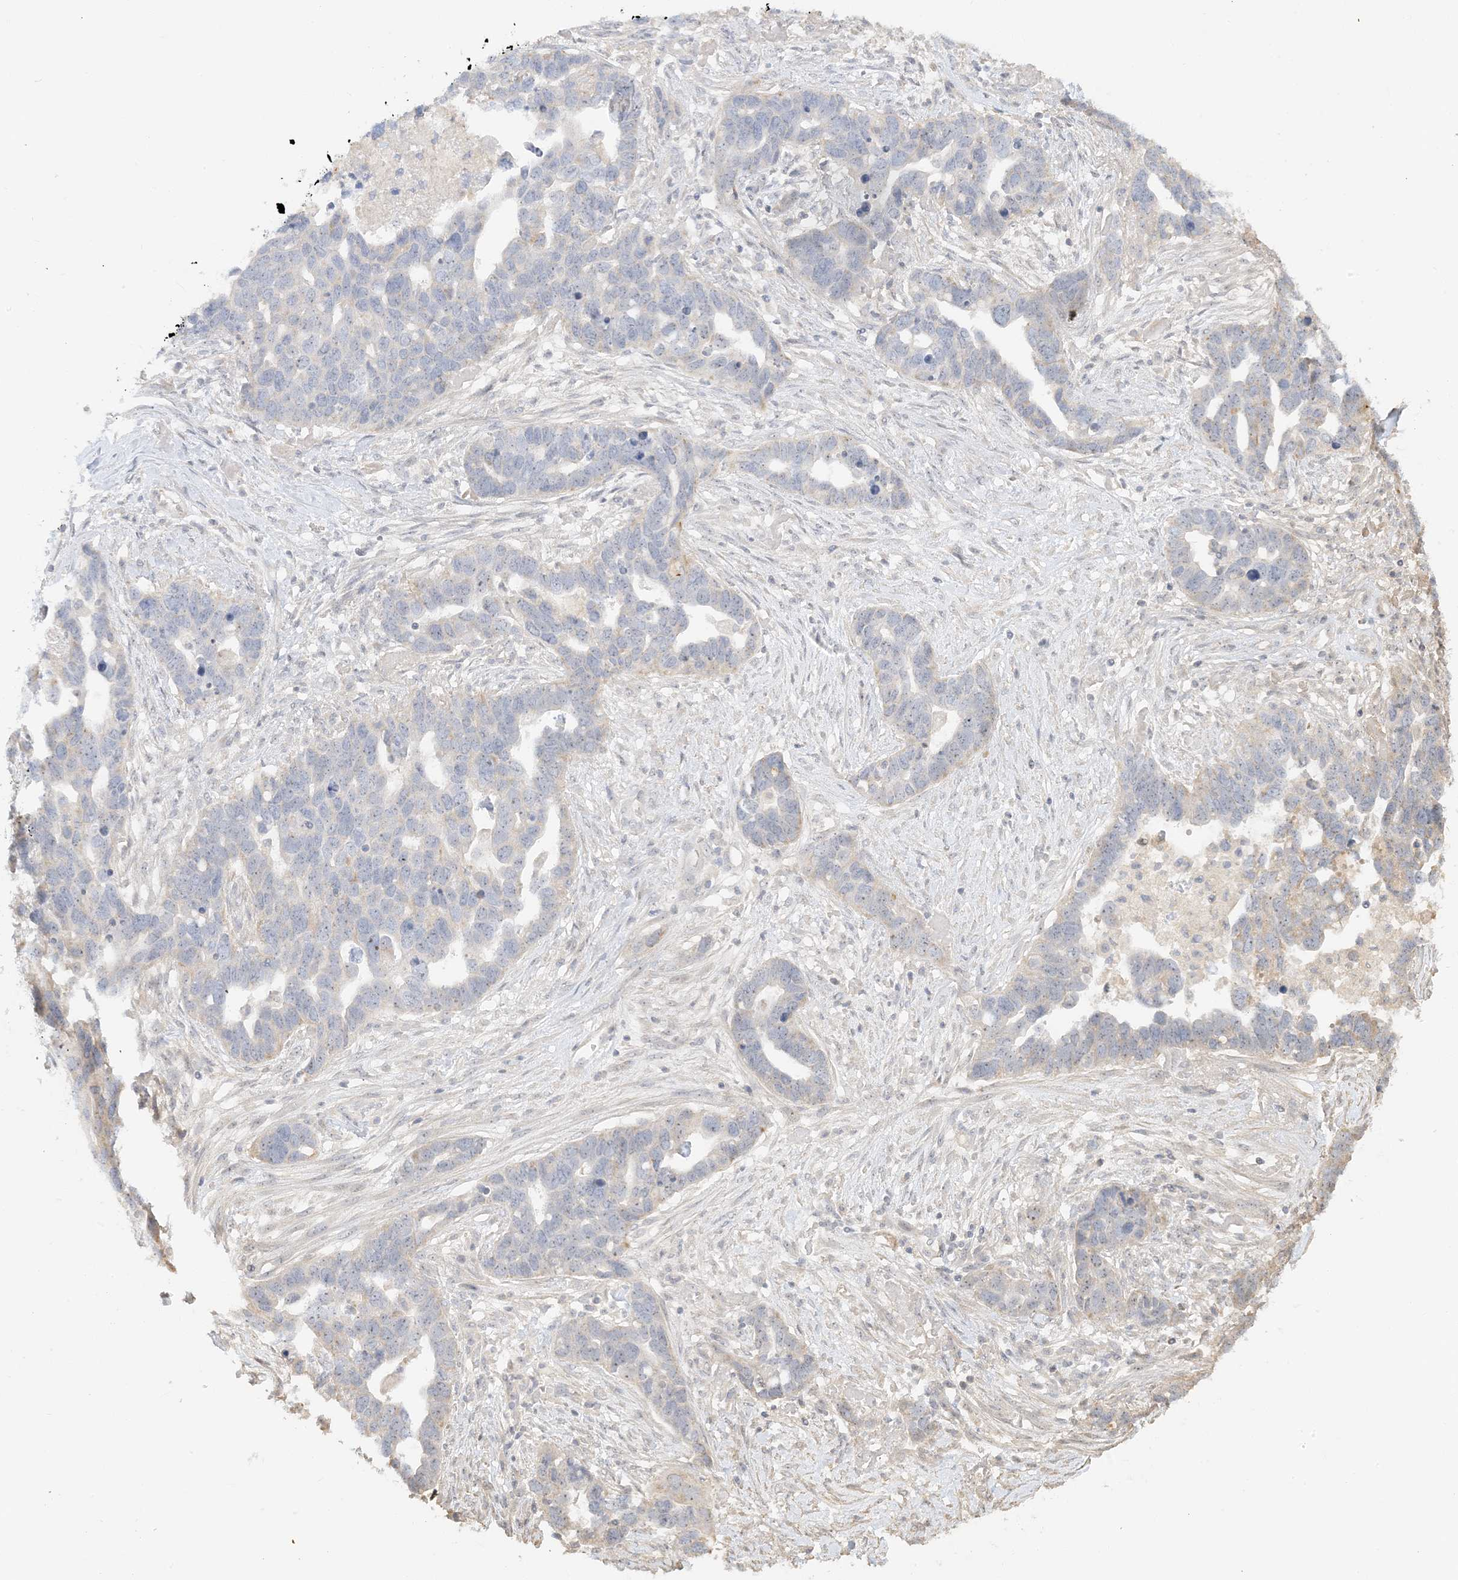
{"staining": {"intensity": "negative", "quantity": "none", "location": "none"}, "tissue": "ovarian cancer", "cell_type": "Tumor cells", "image_type": "cancer", "snomed": [{"axis": "morphology", "description": "Cystadenocarcinoma, serous, NOS"}, {"axis": "topography", "description": "Ovary"}], "caption": "Protein analysis of ovarian serous cystadenocarcinoma demonstrates no significant staining in tumor cells.", "gene": "ETAA1", "patient": {"sex": "female", "age": 54}}